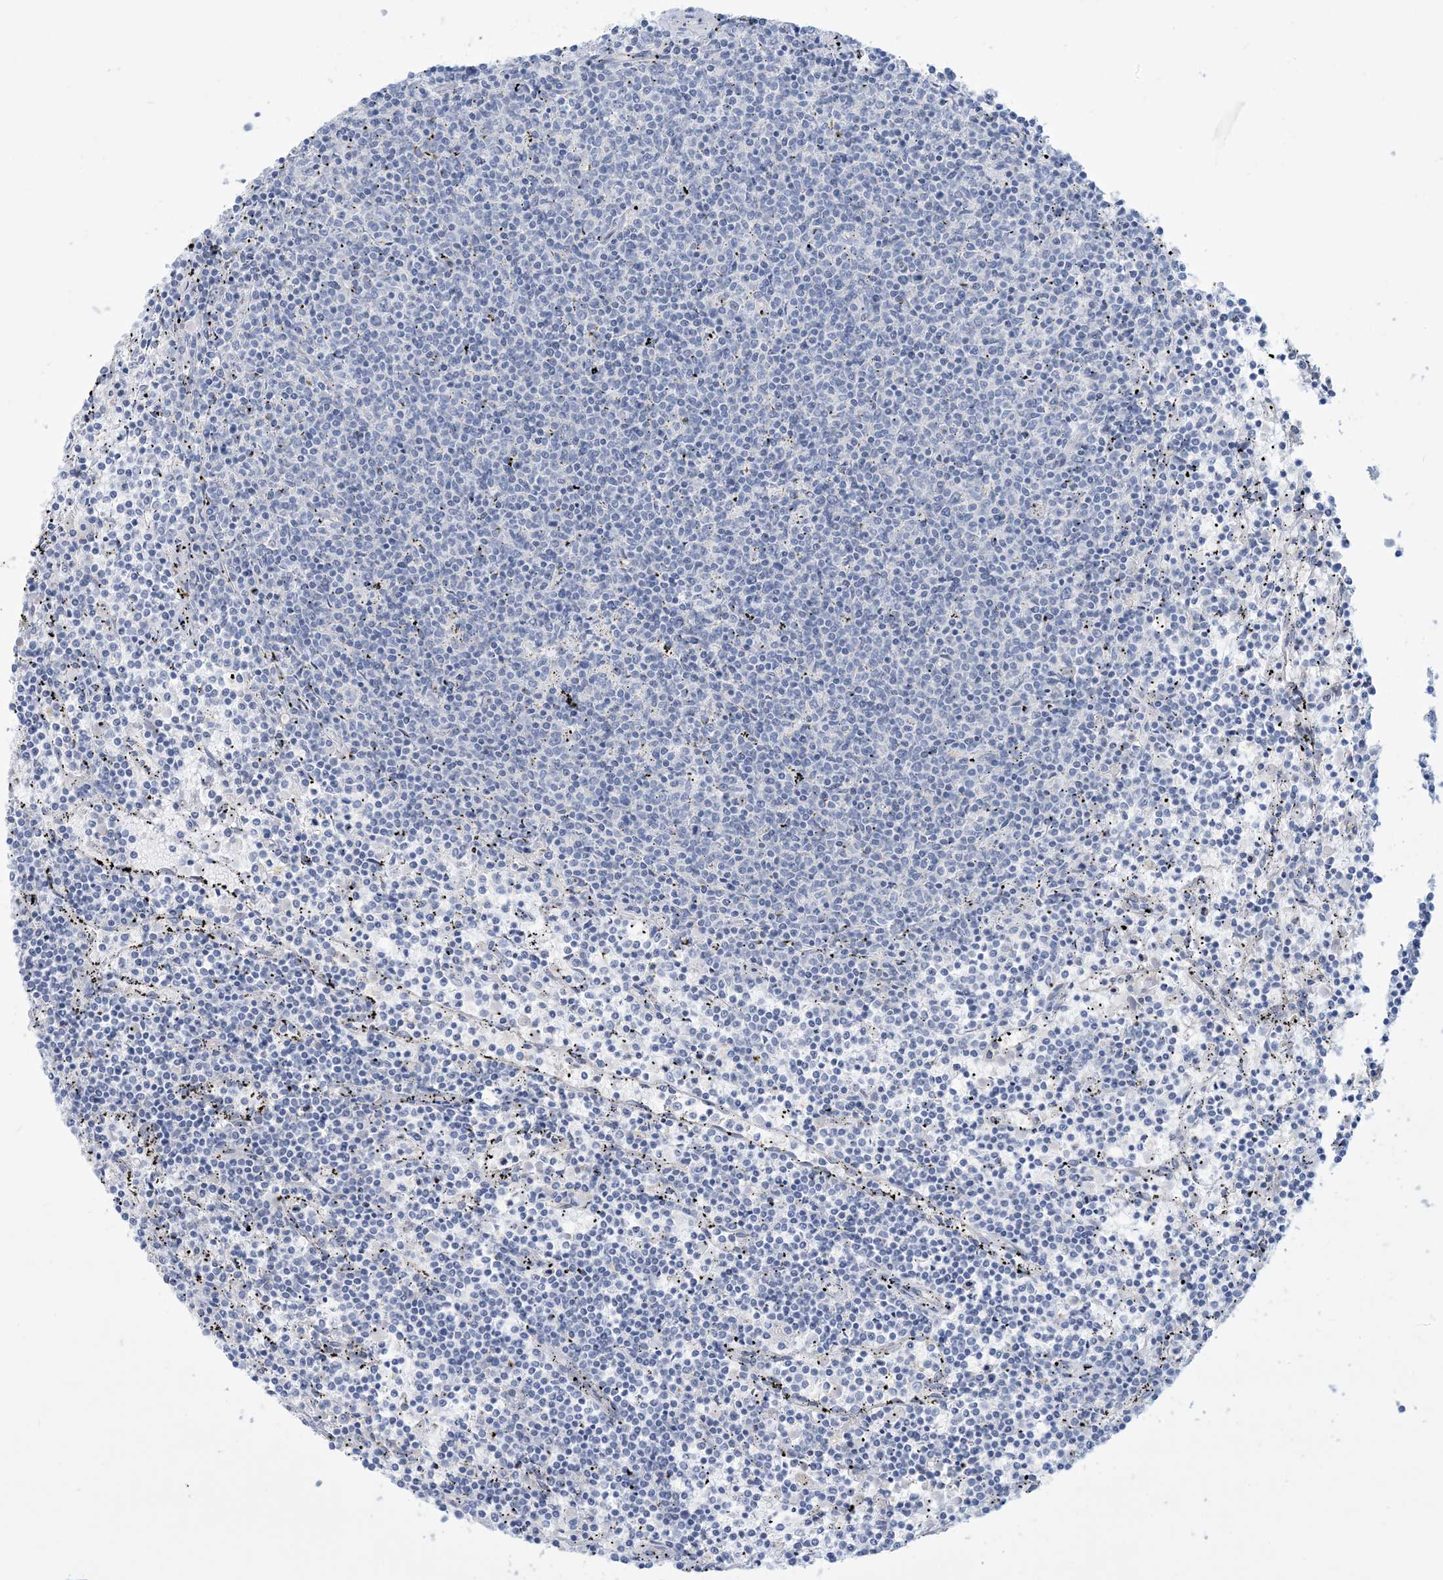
{"staining": {"intensity": "negative", "quantity": "none", "location": "none"}, "tissue": "lymphoma", "cell_type": "Tumor cells", "image_type": "cancer", "snomed": [{"axis": "morphology", "description": "Malignant lymphoma, non-Hodgkin's type, Low grade"}, {"axis": "topography", "description": "Spleen"}], "caption": "Tumor cells are negative for brown protein staining in low-grade malignant lymphoma, non-Hodgkin's type.", "gene": "MTHFD2L", "patient": {"sex": "female", "age": 50}}